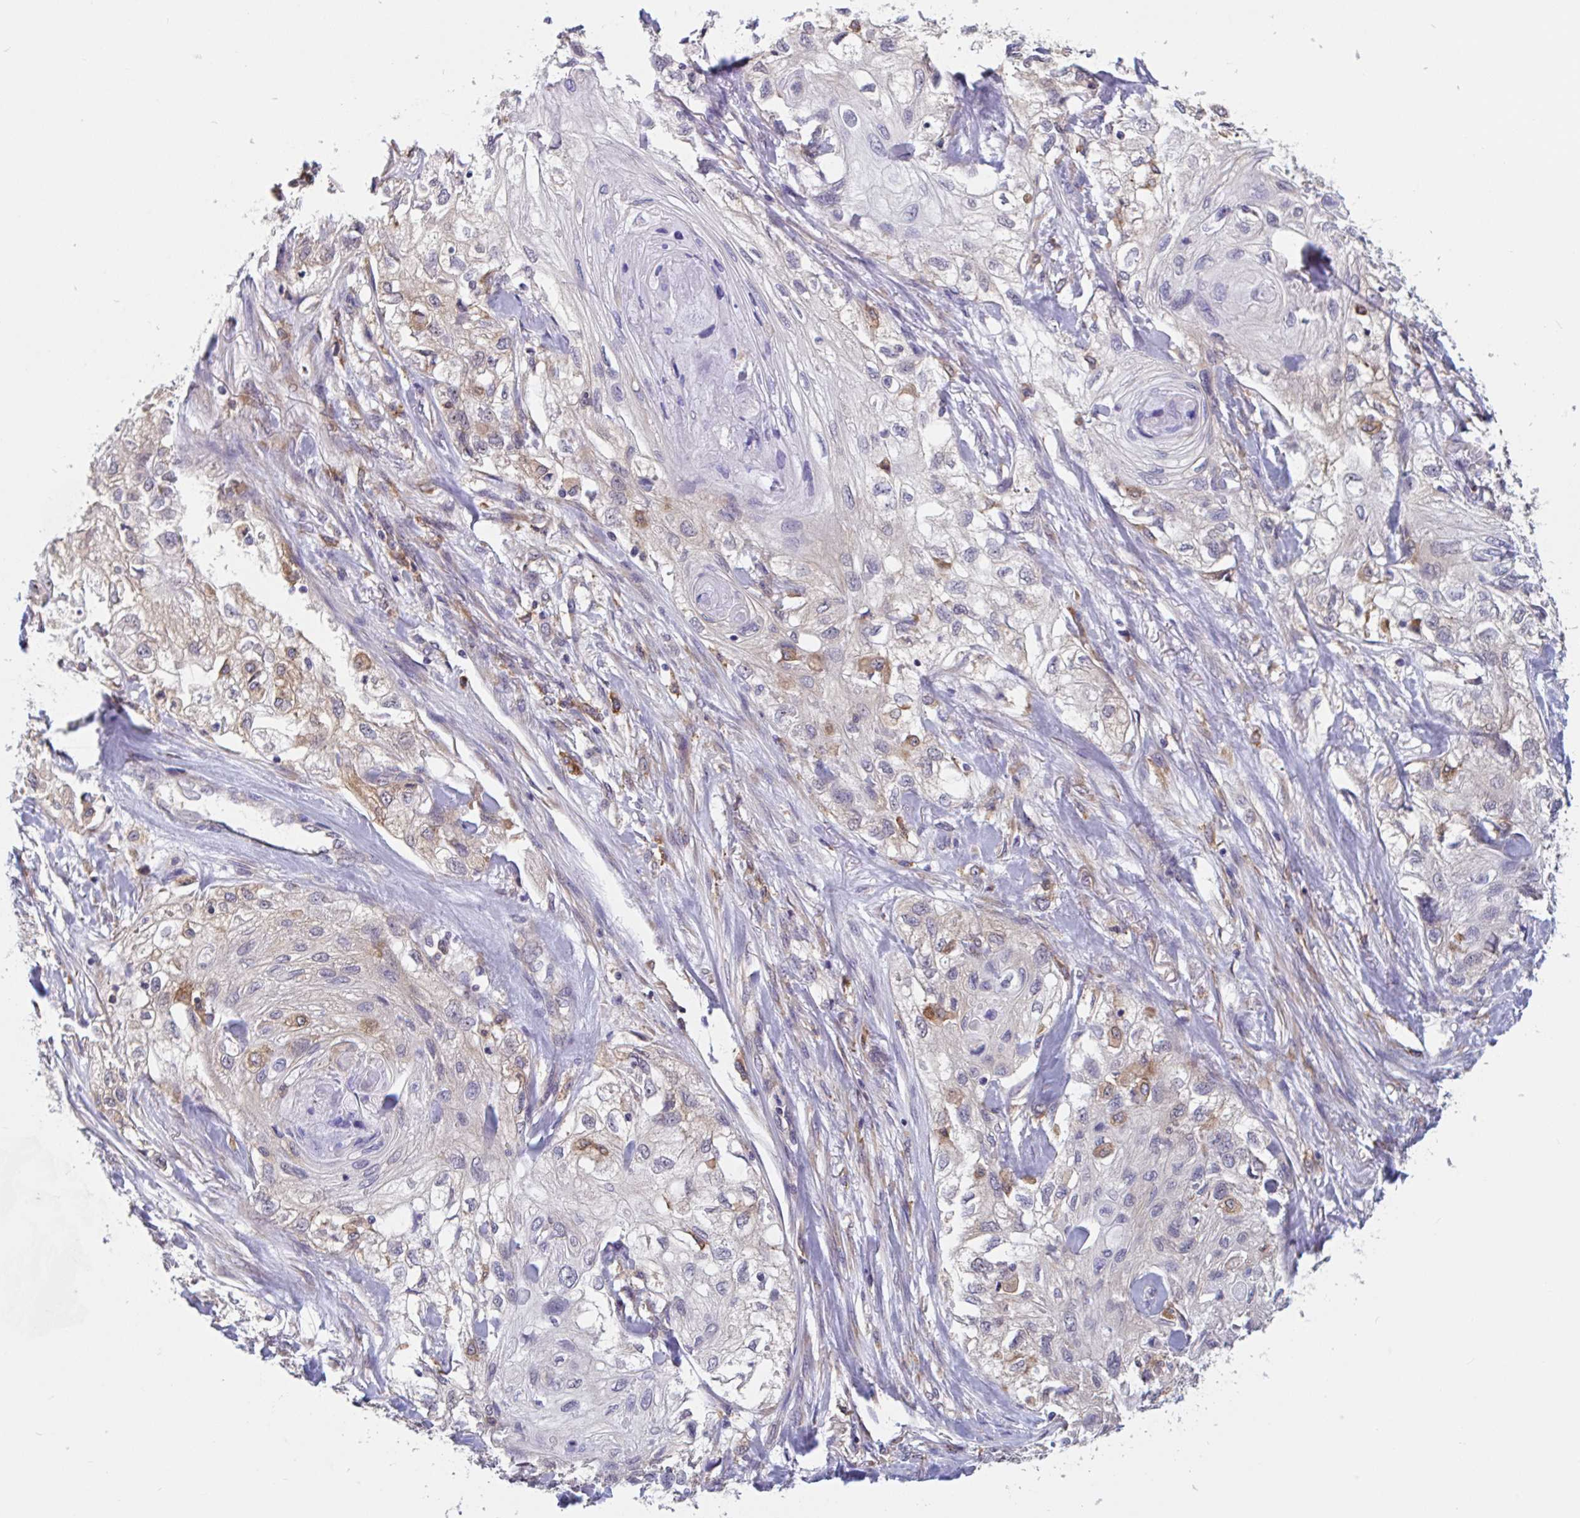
{"staining": {"intensity": "moderate", "quantity": "25%-75%", "location": "cytoplasmic/membranous"}, "tissue": "skin cancer", "cell_type": "Tumor cells", "image_type": "cancer", "snomed": [{"axis": "morphology", "description": "Squamous cell carcinoma, NOS"}, {"axis": "topography", "description": "Skin"}, {"axis": "topography", "description": "Vulva"}], "caption": "This micrograph exhibits skin squamous cell carcinoma stained with immunohistochemistry to label a protein in brown. The cytoplasmic/membranous of tumor cells show moderate positivity for the protein. Nuclei are counter-stained blue.", "gene": "SNX8", "patient": {"sex": "female", "age": 86}}